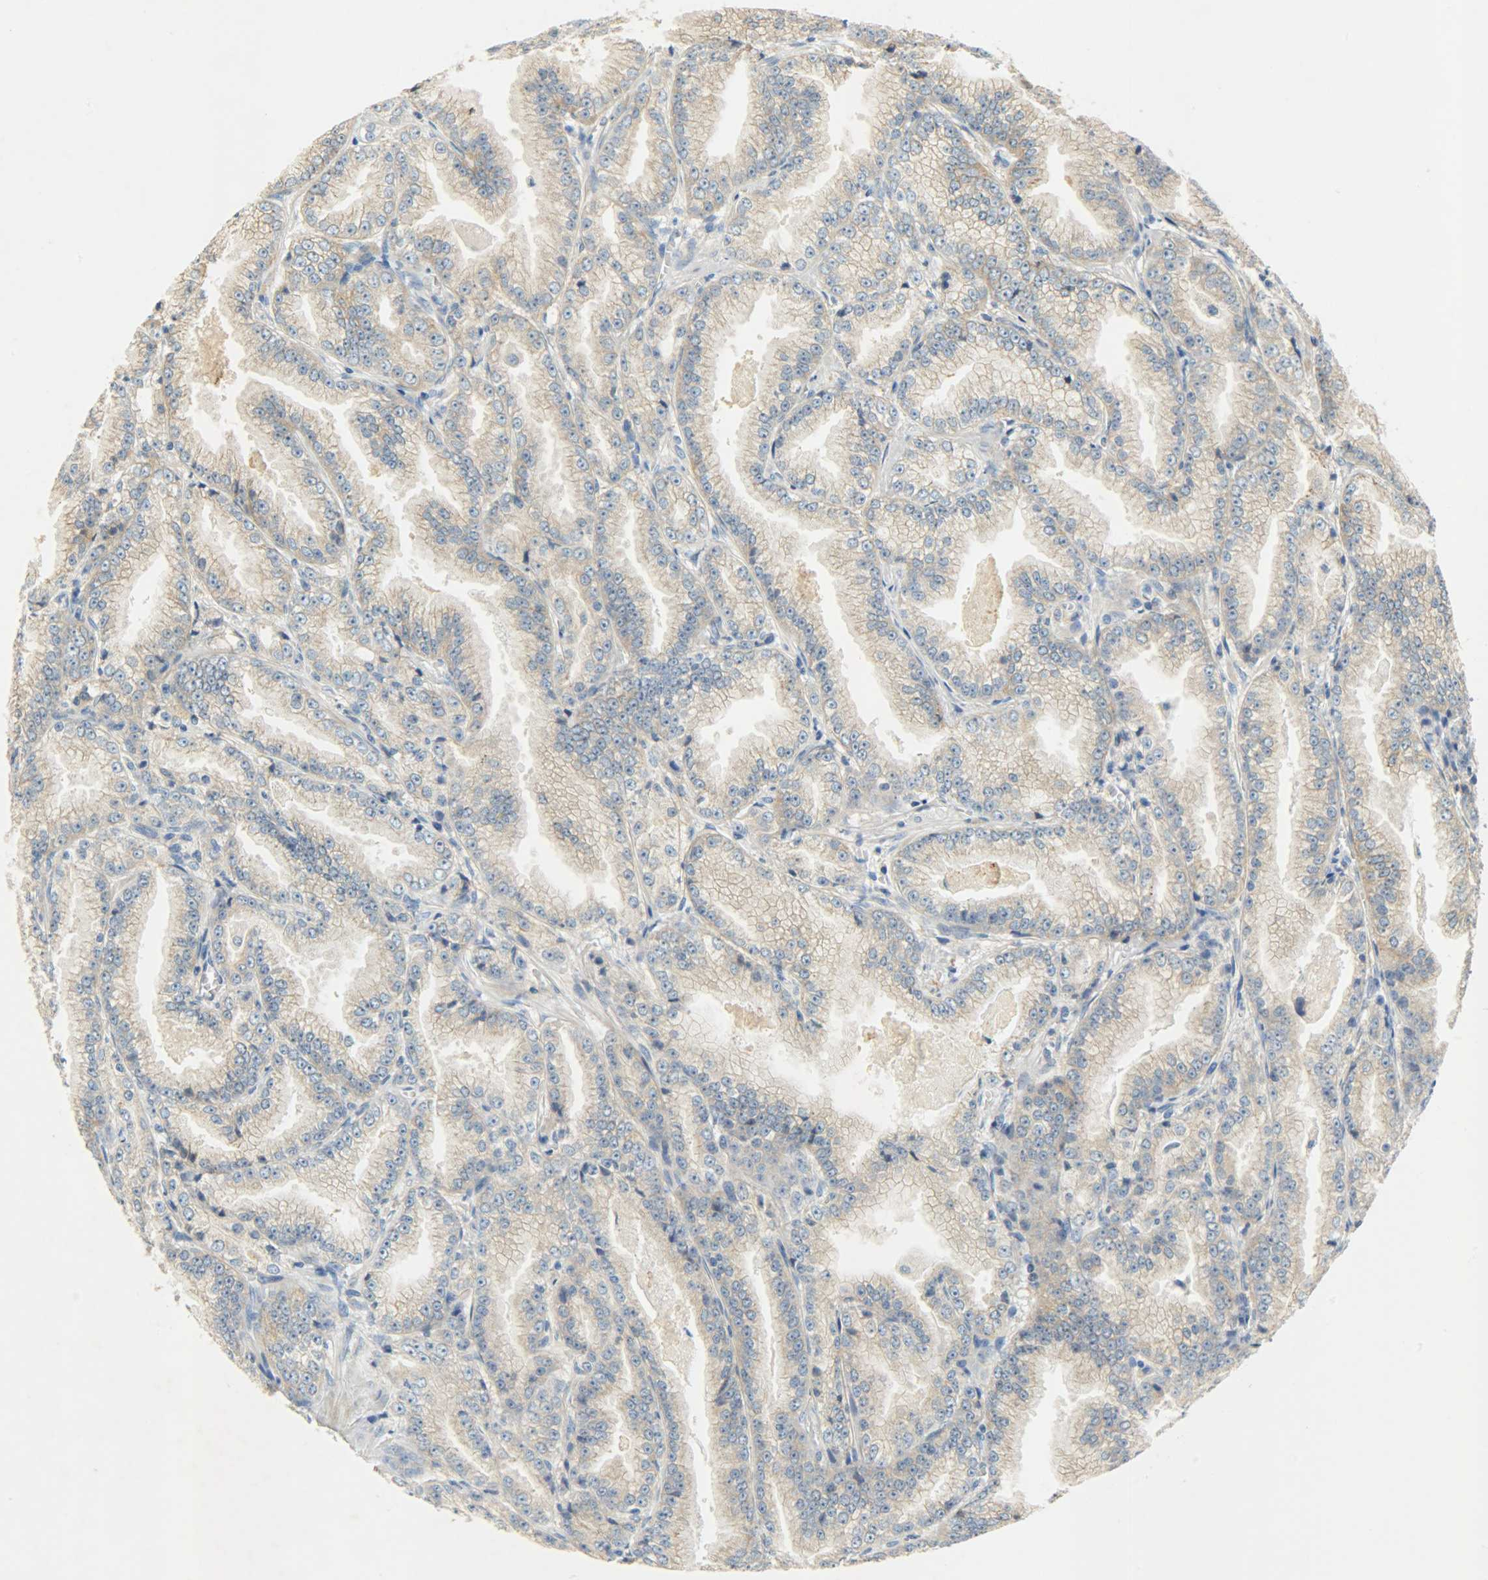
{"staining": {"intensity": "weak", "quantity": ">75%", "location": "cytoplasmic/membranous"}, "tissue": "prostate cancer", "cell_type": "Tumor cells", "image_type": "cancer", "snomed": [{"axis": "morphology", "description": "Adenocarcinoma, High grade"}, {"axis": "topography", "description": "Prostate"}], "caption": "Immunohistochemistry histopathology image of prostate cancer stained for a protein (brown), which exhibits low levels of weak cytoplasmic/membranous positivity in approximately >75% of tumor cells.", "gene": "DSG2", "patient": {"sex": "male", "age": 61}}